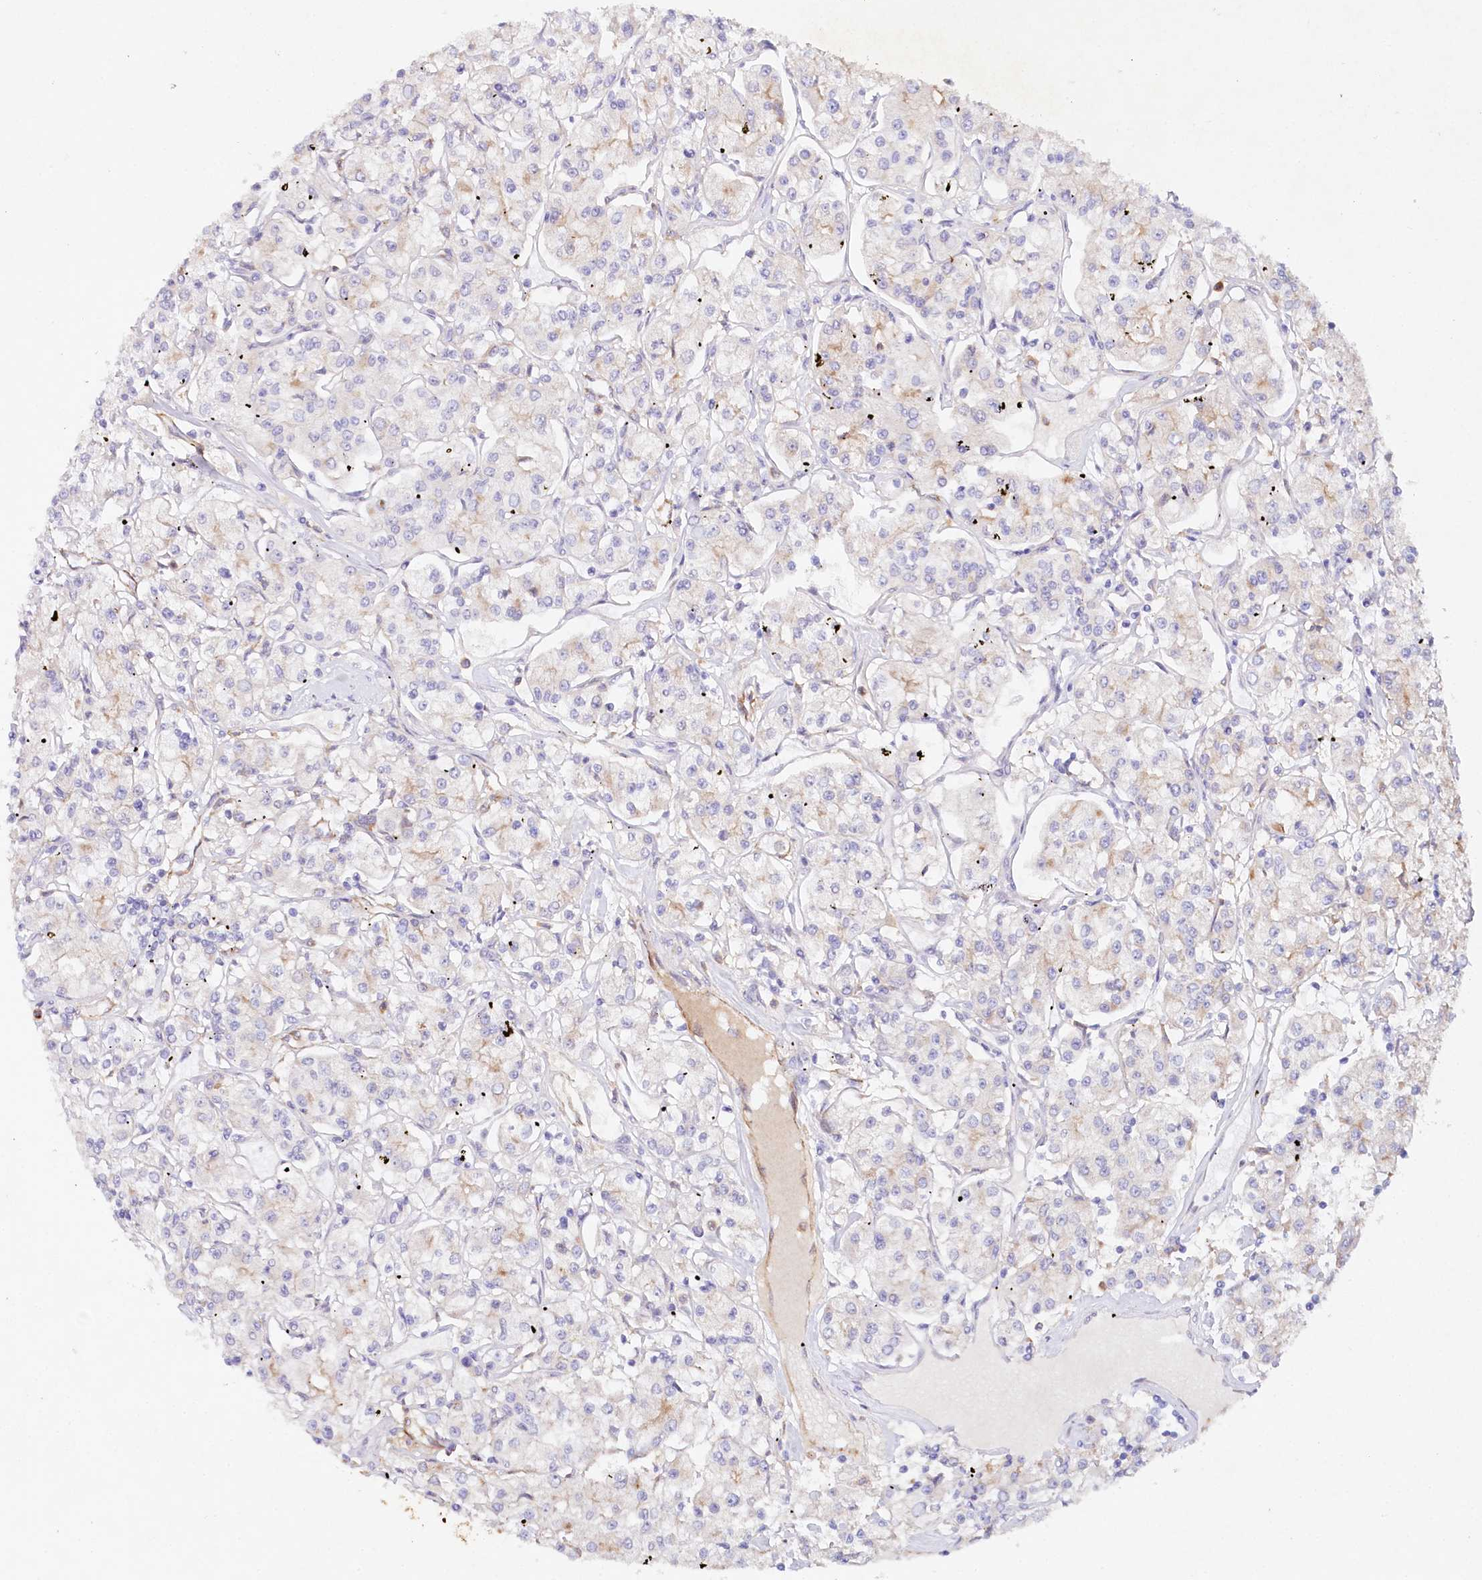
{"staining": {"intensity": "weak", "quantity": "<25%", "location": "cytoplasmic/membranous"}, "tissue": "renal cancer", "cell_type": "Tumor cells", "image_type": "cancer", "snomed": [{"axis": "morphology", "description": "Adenocarcinoma, NOS"}, {"axis": "topography", "description": "Kidney"}], "caption": "The immunohistochemistry (IHC) image has no significant positivity in tumor cells of adenocarcinoma (renal) tissue.", "gene": "ALDH3B1", "patient": {"sex": "female", "age": 59}}